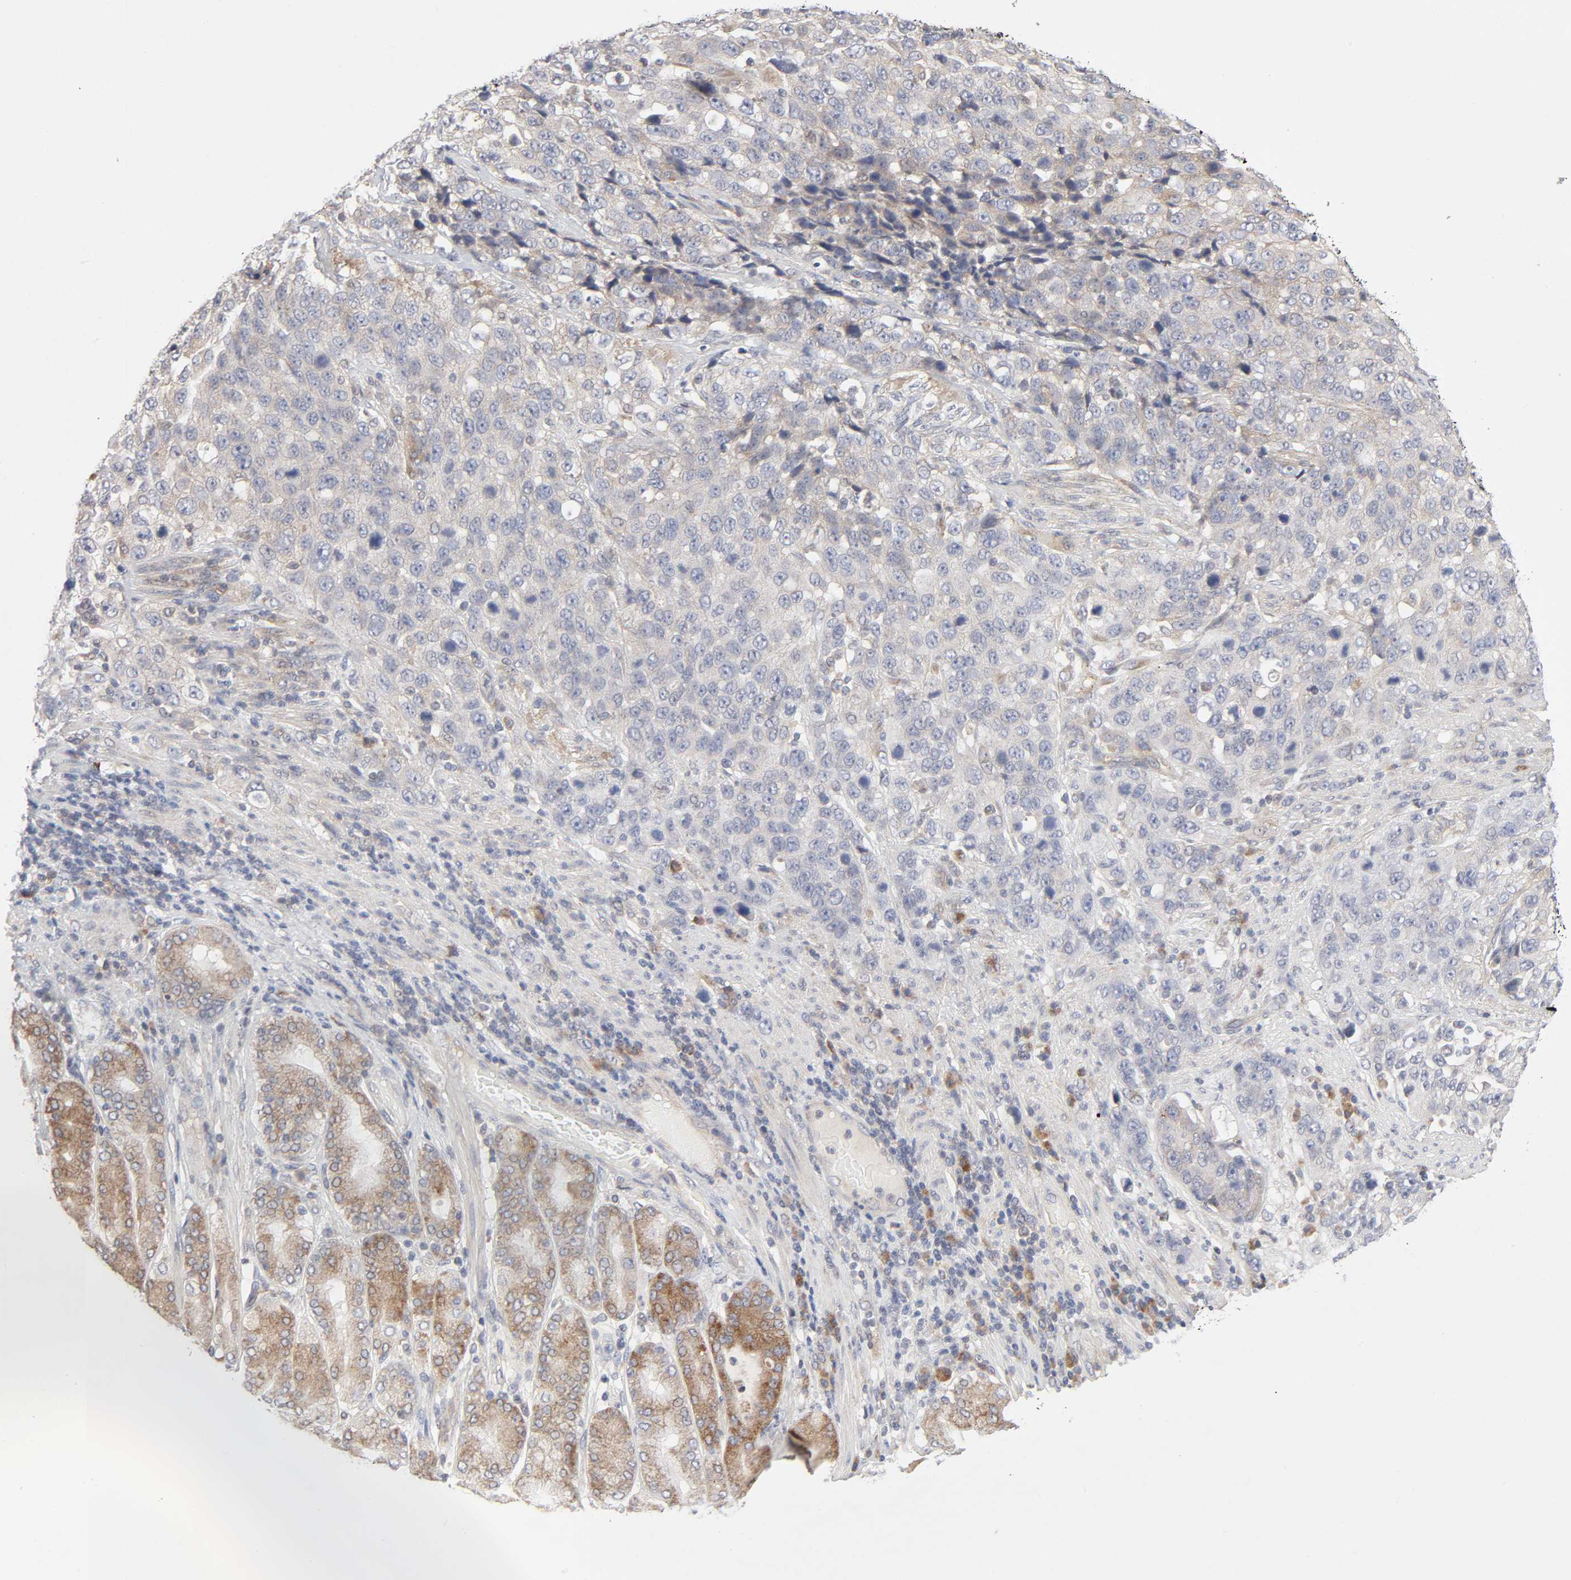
{"staining": {"intensity": "moderate", "quantity": ">75%", "location": "cytoplasmic/membranous"}, "tissue": "stomach cancer", "cell_type": "Tumor cells", "image_type": "cancer", "snomed": [{"axis": "morphology", "description": "Normal tissue, NOS"}, {"axis": "morphology", "description": "Adenocarcinoma, NOS"}, {"axis": "topography", "description": "Stomach"}], "caption": "Protein staining shows moderate cytoplasmic/membranous staining in approximately >75% of tumor cells in stomach cancer.", "gene": "IL4R", "patient": {"sex": "male", "age": 48}}